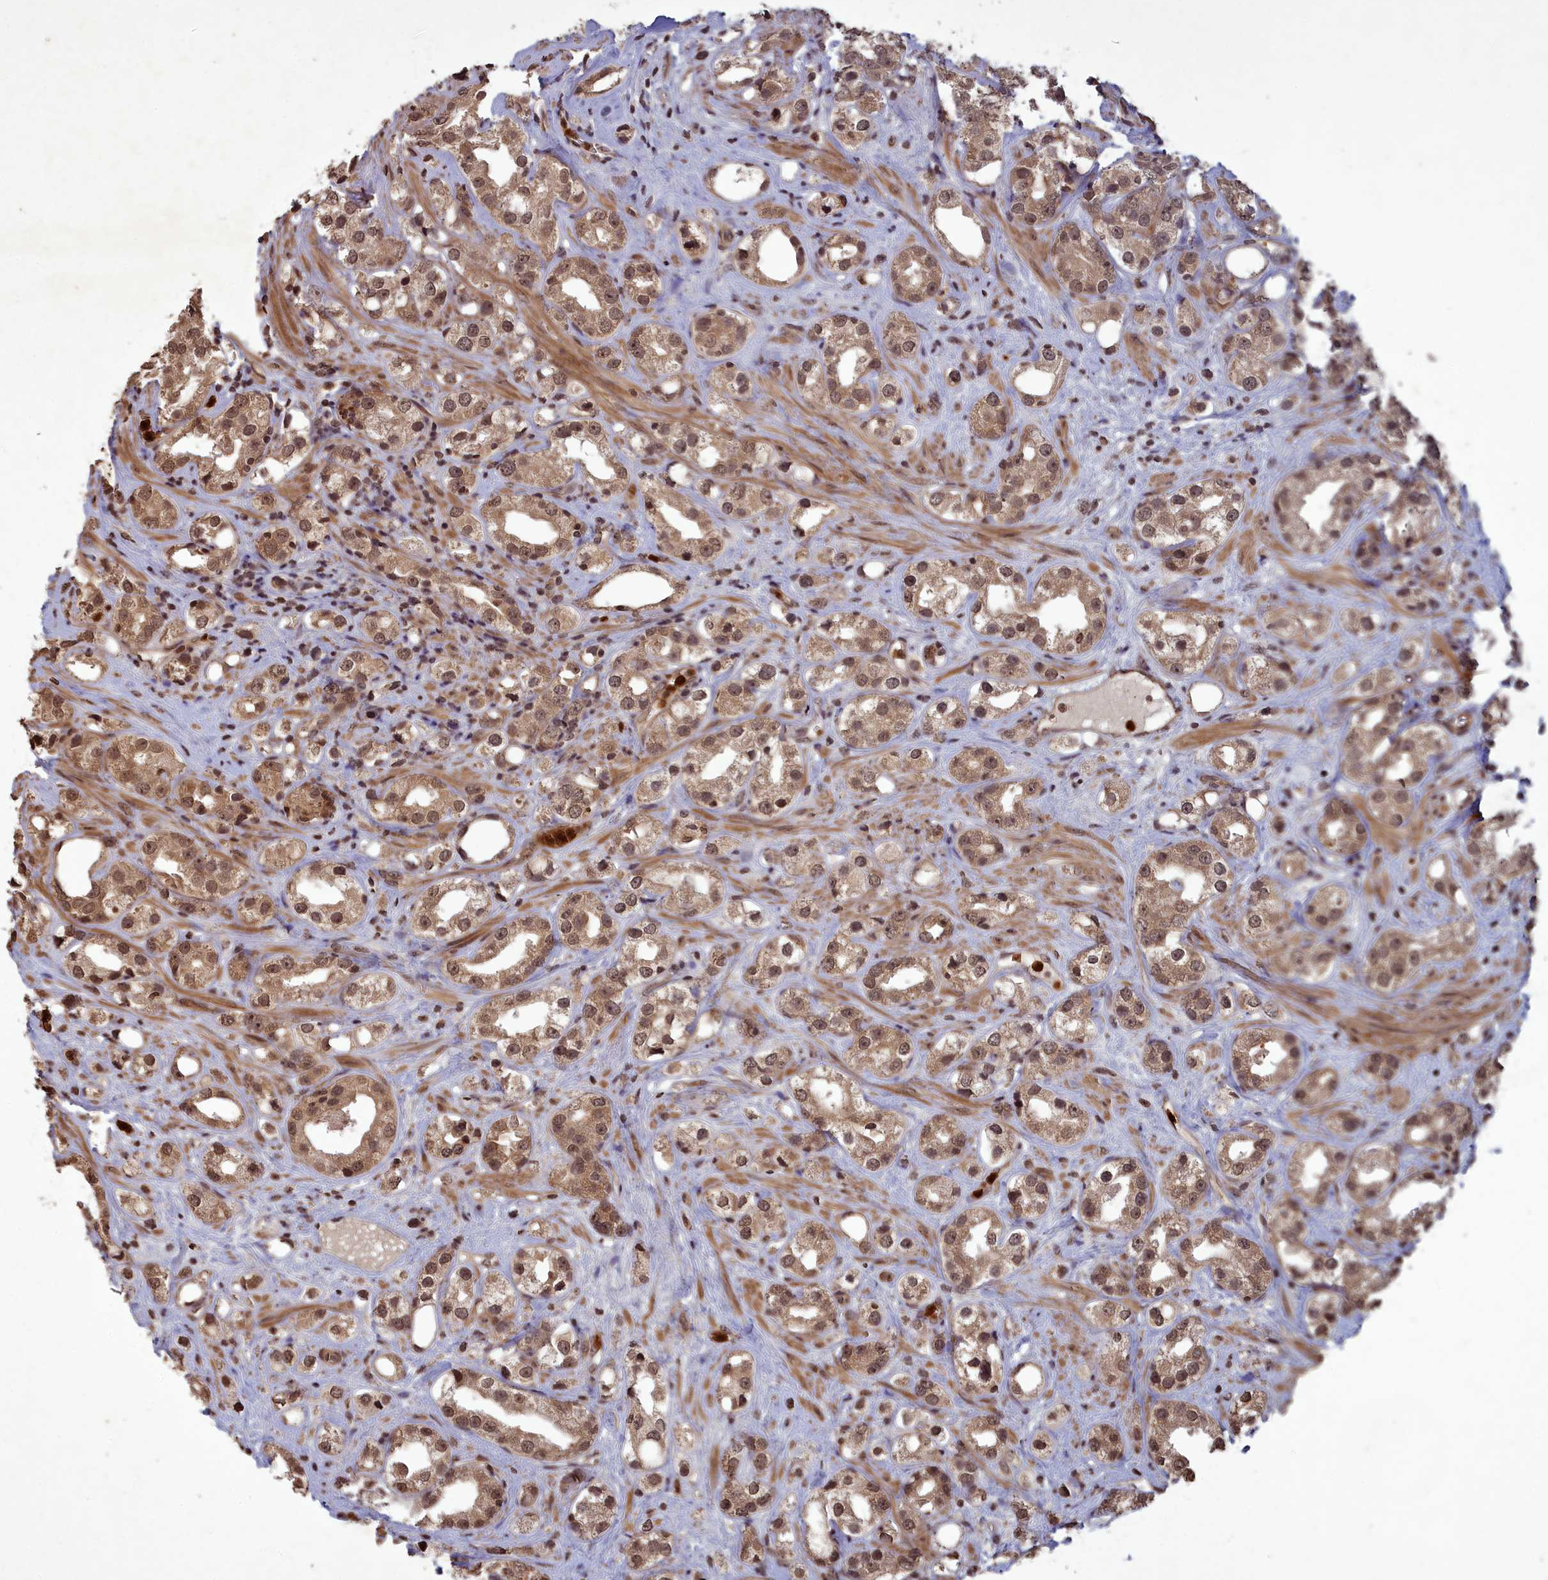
{"staining": {"intensity": "moderate", "quantity": ">75%", "location": "cytoplasmic/membranous,nuclear"}, "tissue": "prostate cancer", "cell_type": "Tumor cells", "image_type": "cancer", "snomed": [{"axis": "morphology", "description": "Adenocarcinoma, NOS"}, {"axis": "topography", "description": "Prostate"}], "caption": "IHC histopathology image of neoplastic tissue: adenocarcinoma (prostate) stained using IHC exhibits medium levels of moderate protein expression localized specifically in the cytoplasmic/membranous and nuclear of tumor cells, appearing as a cytoplasmic/membranous and nuclear brown color.", "gene": "SRMS", "patient": {"sex": "male", "age": 79}}